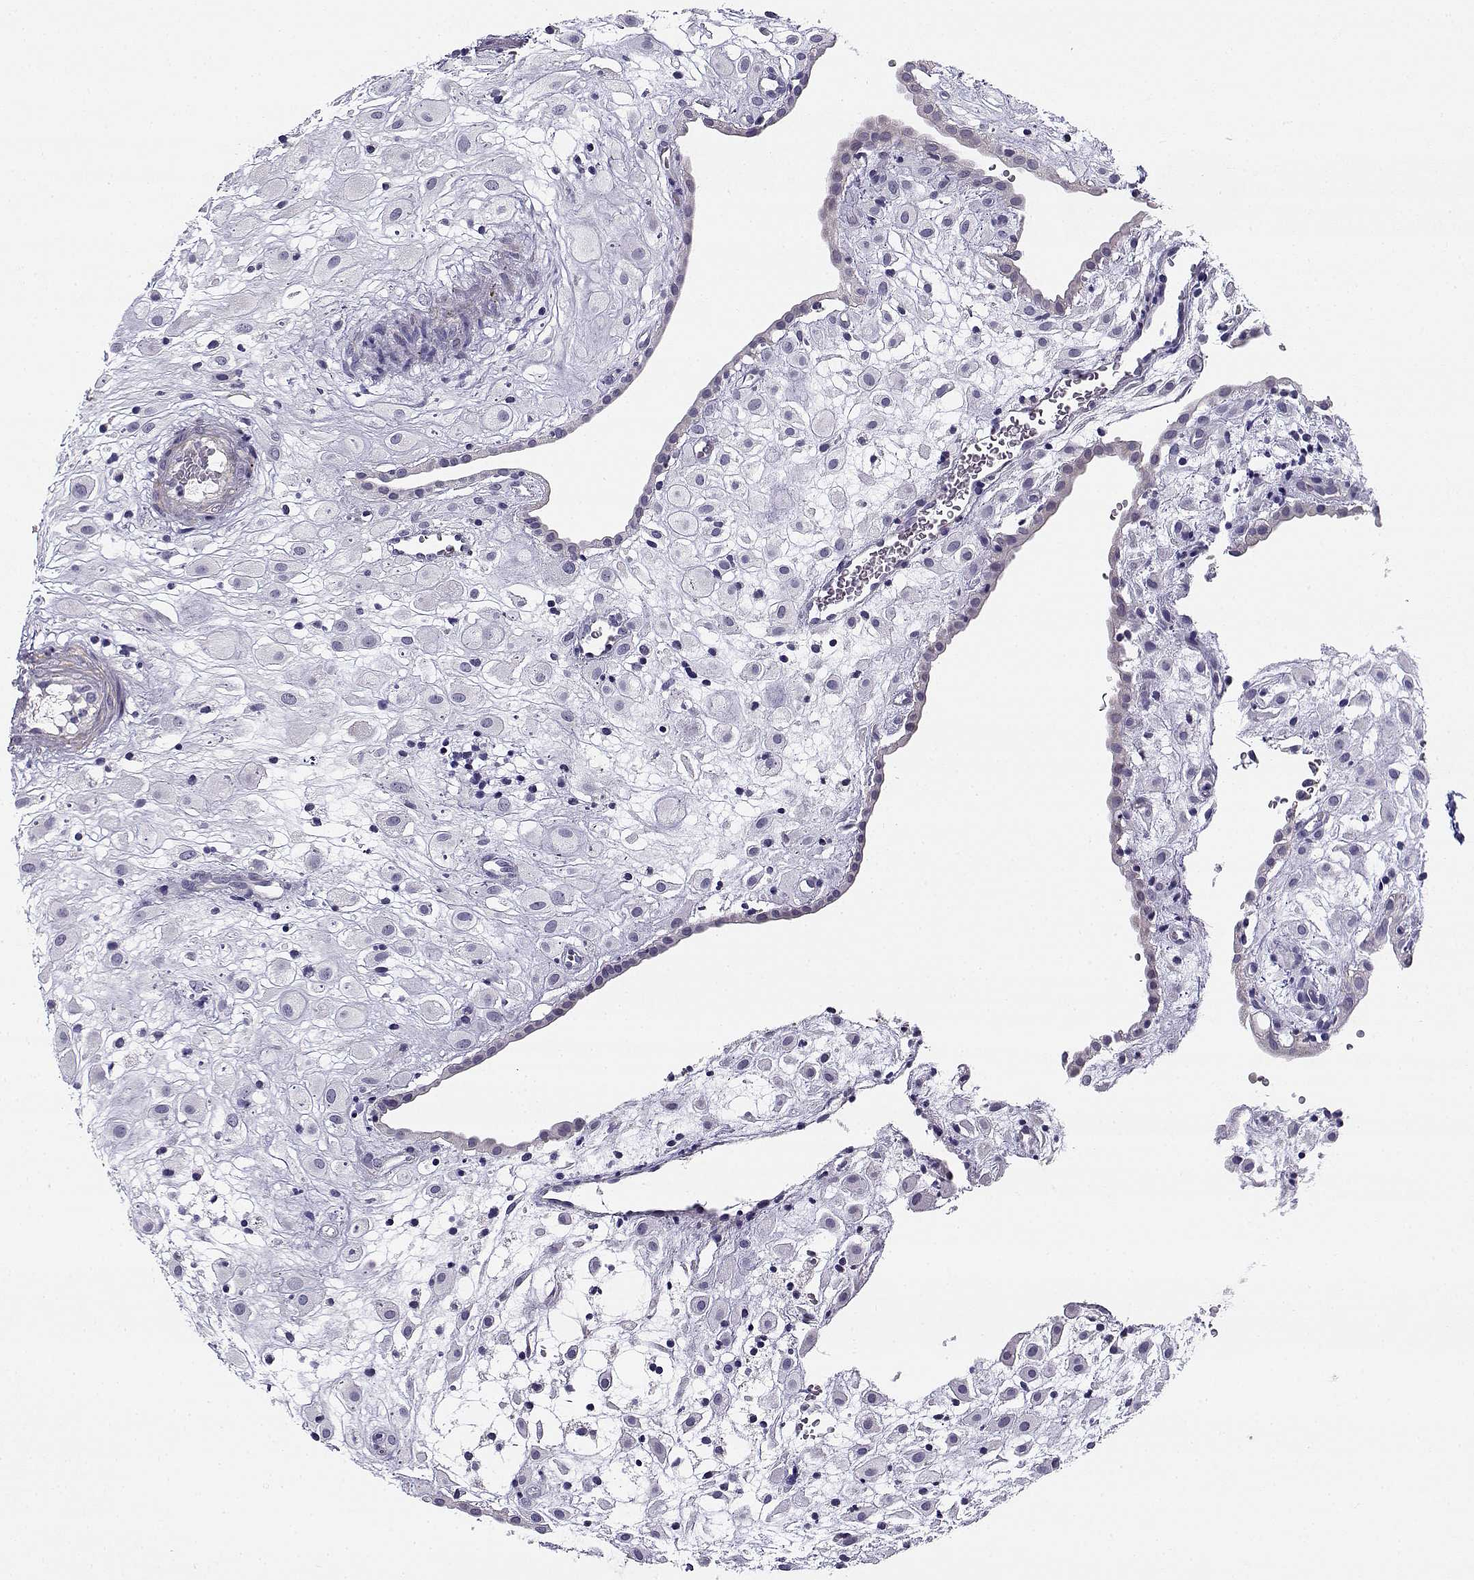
{"staining": {"intensity": "negative", "quantity": "none", "location": "none"}, "tissue": "placenta", "cell_type": "Decidual cells", "image_type": "normal", "snomed": [{"axis": "morphology", "description": "Normal tissue, NOS"}, {"axis": "topography", "description": "Placenta"}], "caption": "This is an immunohistochemistry photomicrograph of benign human placenta. There is no expression in decidual cells.", "gene": "CREB3L3", "patient": {"sex": "female", "age": 24}}